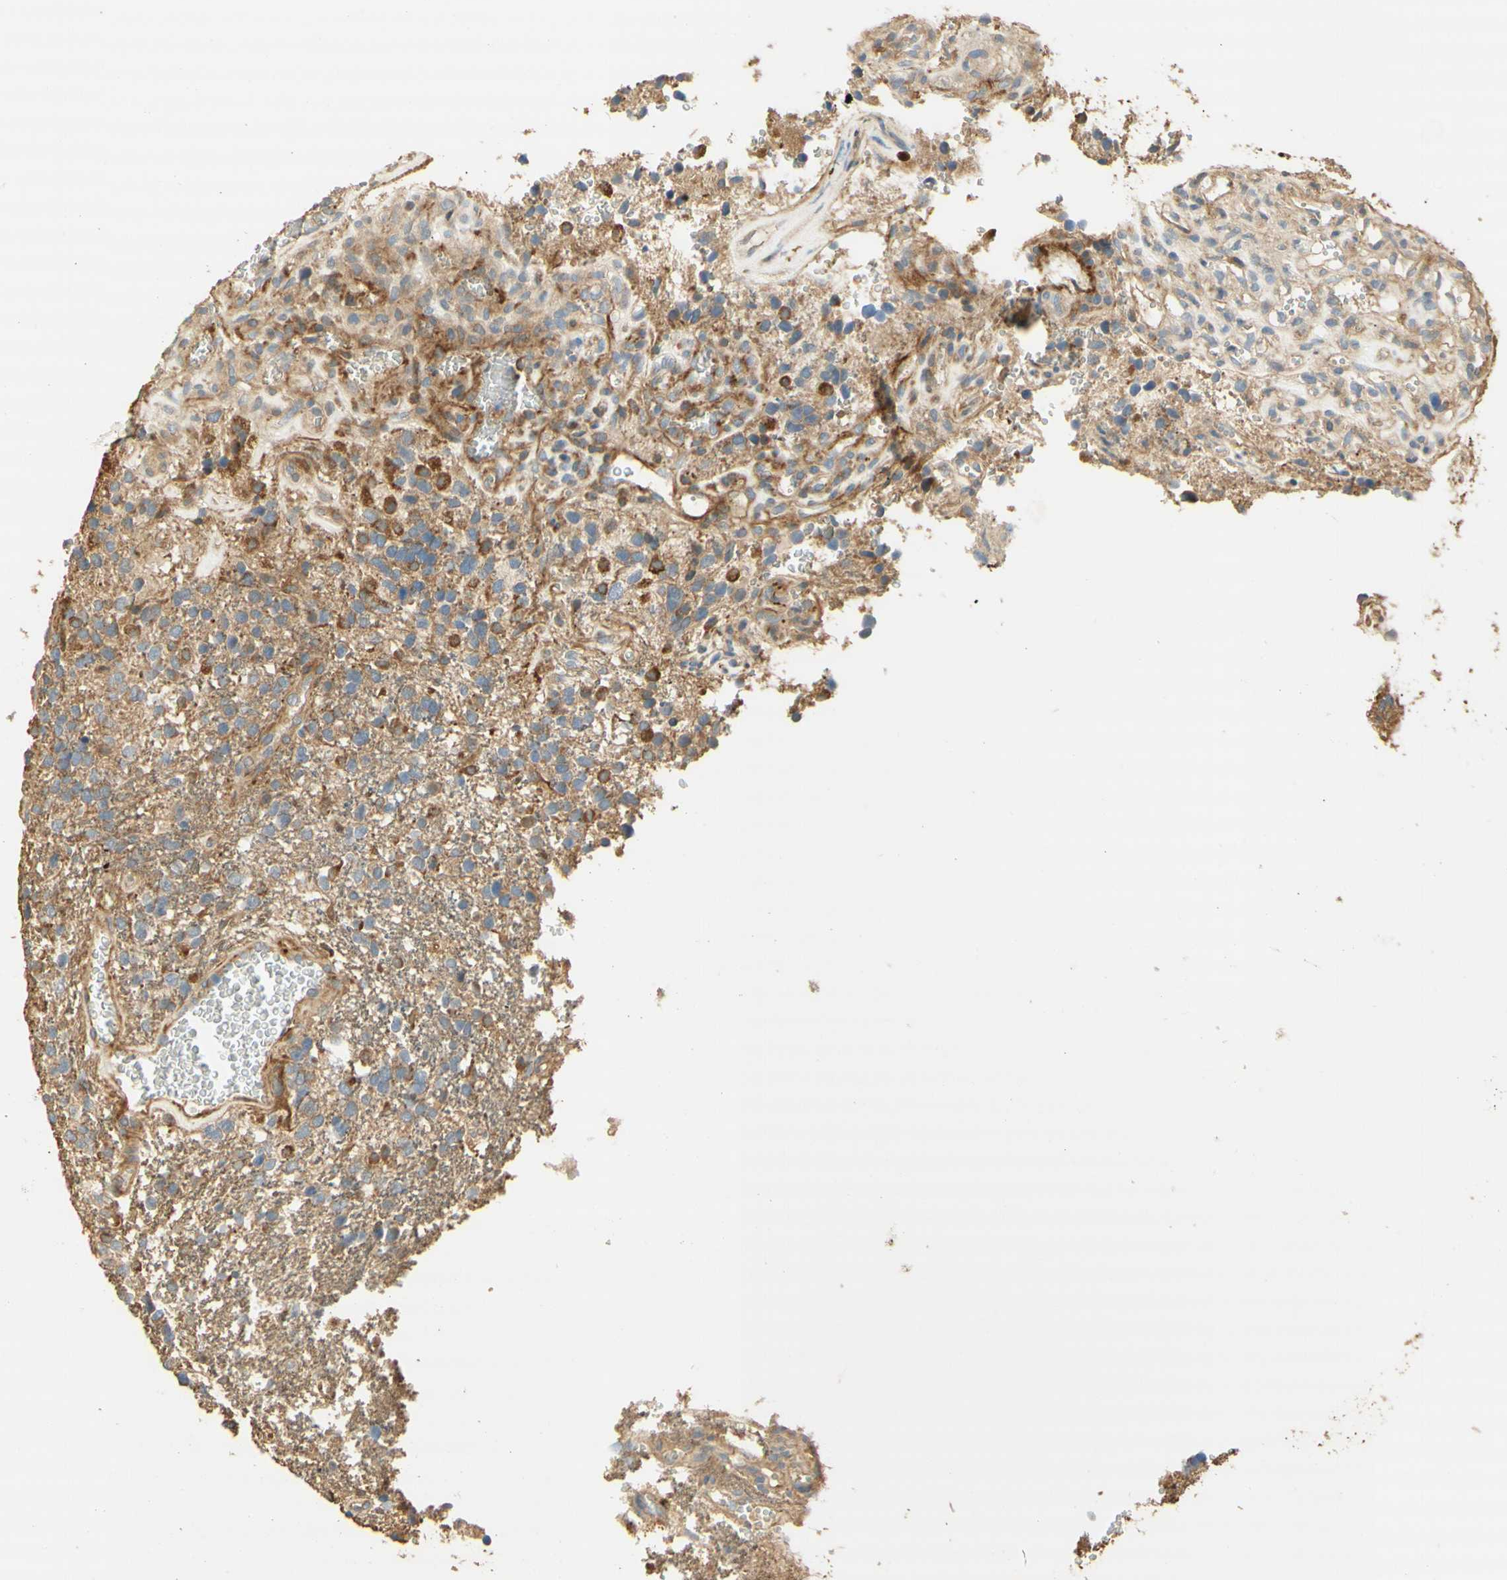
{"staining": {"intensity": "strong", "quantity": "<25%", "location": "cytoplasmic/membranous"}, "tissue": "glioma", "cell_type": "Tumor cells", "image_type": "cancer", "snomed": [{"axis": "morphology", "description": "Glioma, malignant, High grade"}, {"axis": "topography", "description": "Brain"}], "caption": "Glioma tissue demonstrates strong cytoplasmic/membranous positivity in about <25% of tumor cells, visualized by immunohistochemistry. The protein is shown in brown color, while the nuclei are stained blue.", "gene": "AGER", "patient": {"sex": "female", "age": 58}}